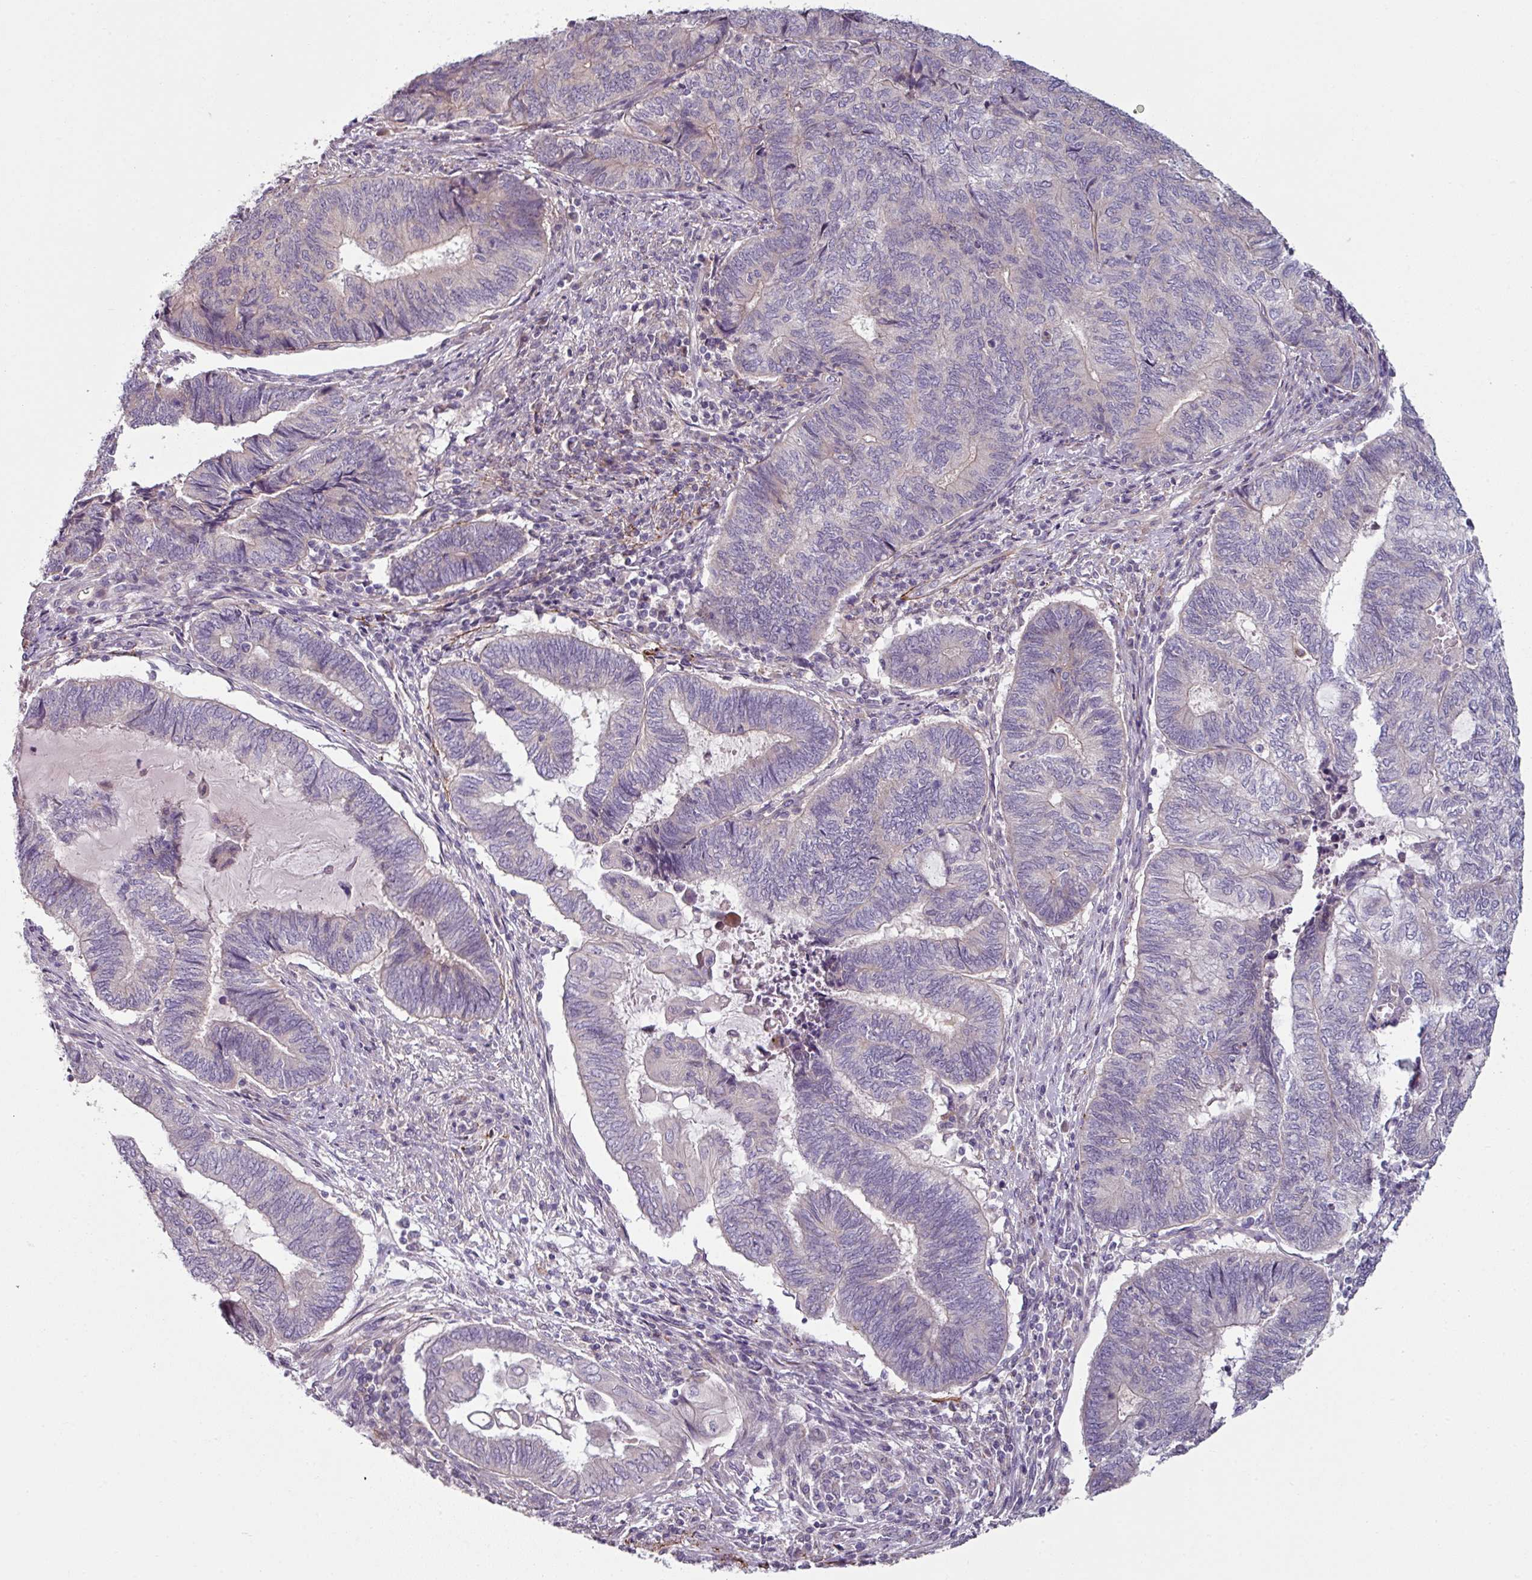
{"staining": {"intensity": "negative", "quantity": "none", "location": "none"}, "tissue": "endometrial cancer", "cell_type": "Tumor cells", "image_type": "cancer", "snomed": [{"axis": "morphology", "description": "Adenocarcinoma, NOS"}, {"axis": "topography", "description": "Uterus"}, {"axis": "topography", "description": "Endometrium"}], "caption": "Immunohistochemistry micrograph of human adenocarcinoma (endometrial) stained for a protein (brown), which displays no positivity in tumor cells.", "gene": "MTMR14", "patient": {"sex": "female", "age": 70}}